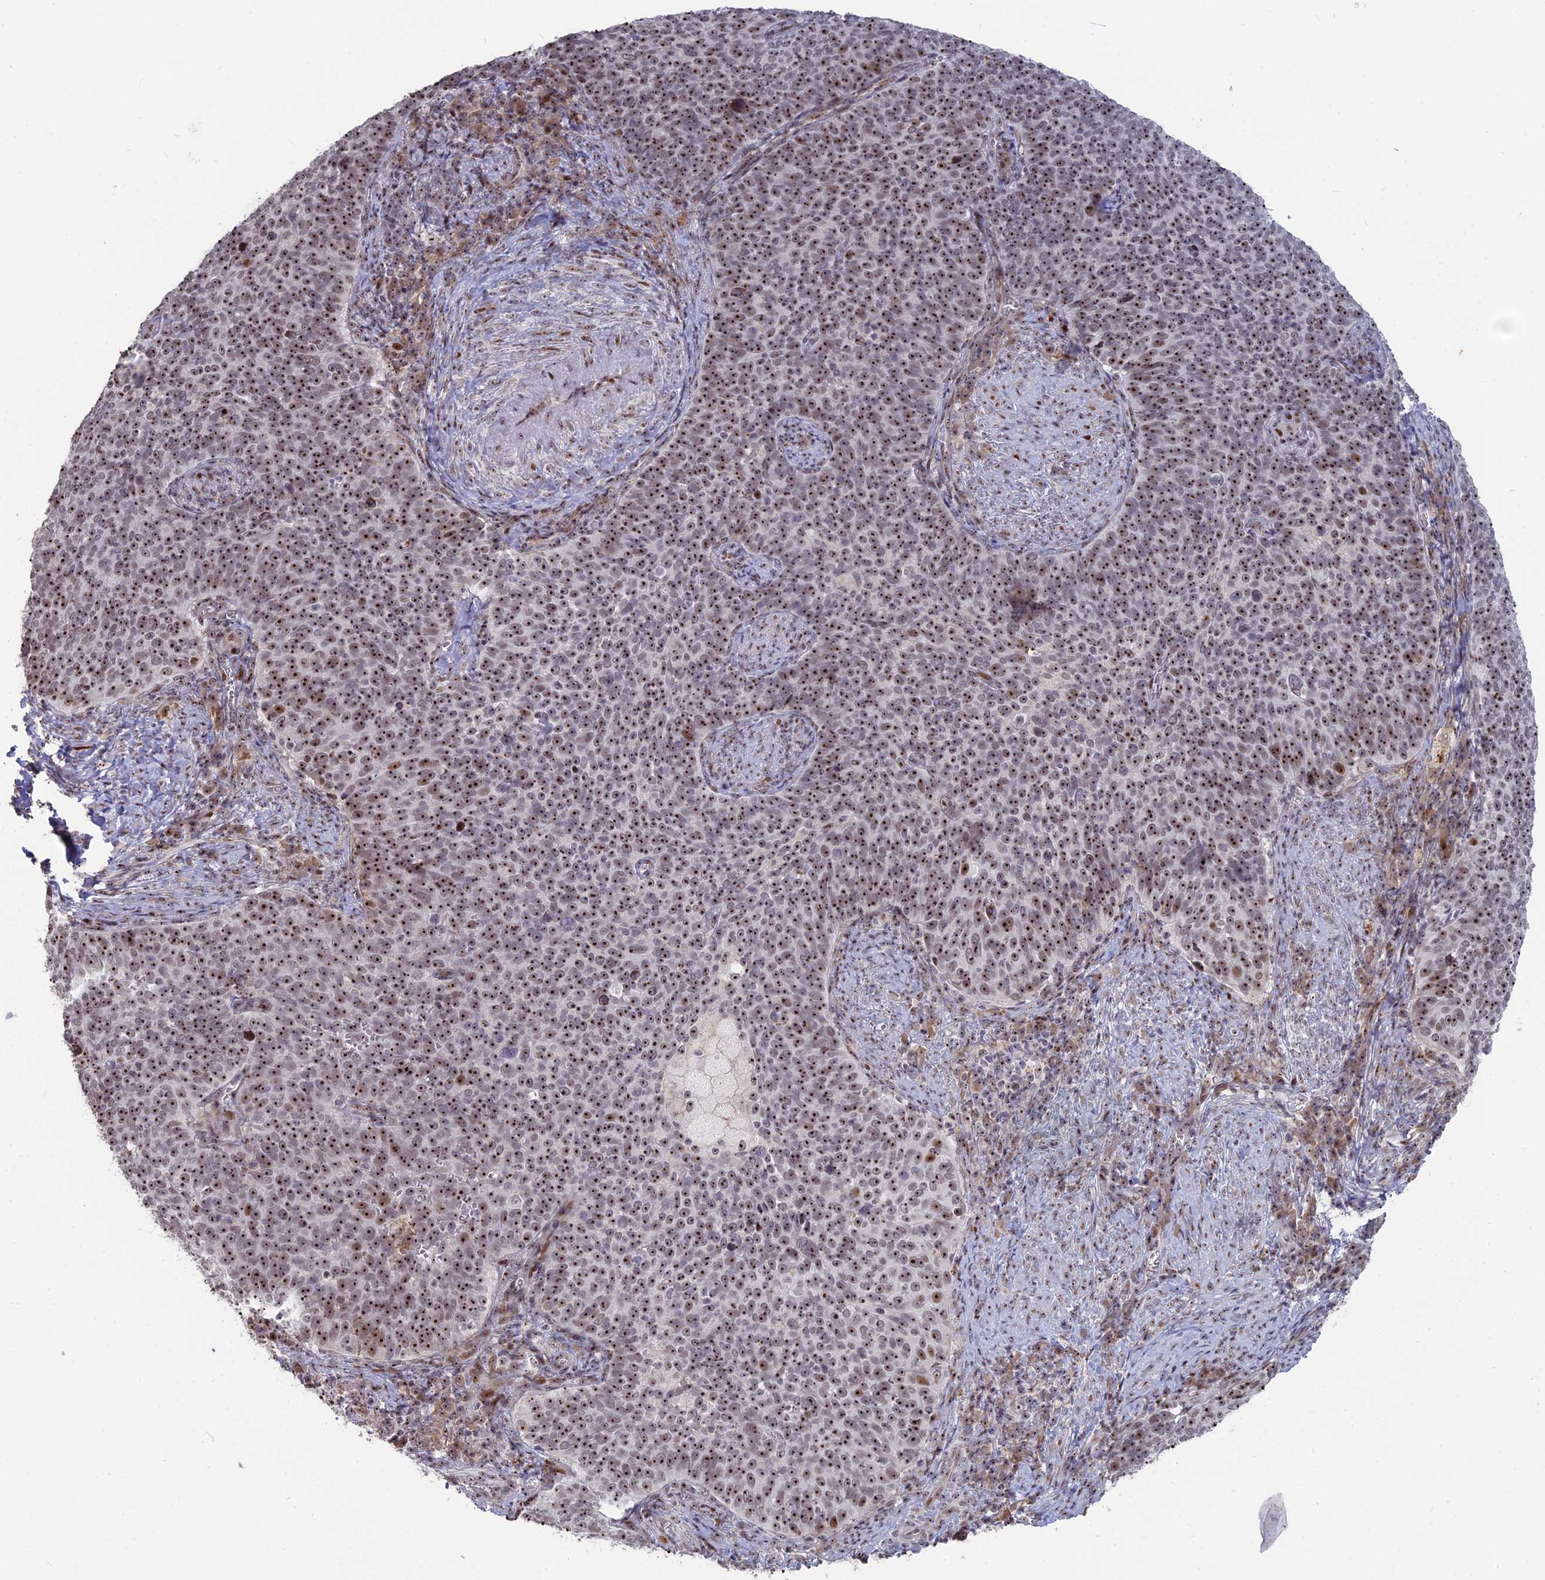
{"staining": {"intensity": "strong", "quantity": ">75%", "location": "nuclear"}, "tissue": "cervical cancer", "cell_type": "Tumor cells", "image_type": "cancer", "snomed": [{"axis": "morphology", "description": "Normal tissue, NOS"}, {"axis": "morphology", "description": "Squamous cell carcinoma, NOS"}, {"axis": "topography", "description": "Cervix"}], "caption": "Protein analysis of cervical squamous cell carcinoma tissue reveals strong nuclear expression in approximately >75% of tumor cells.", "gene": "FAM131A", "patient": {"sex": "female", "age": 39}}